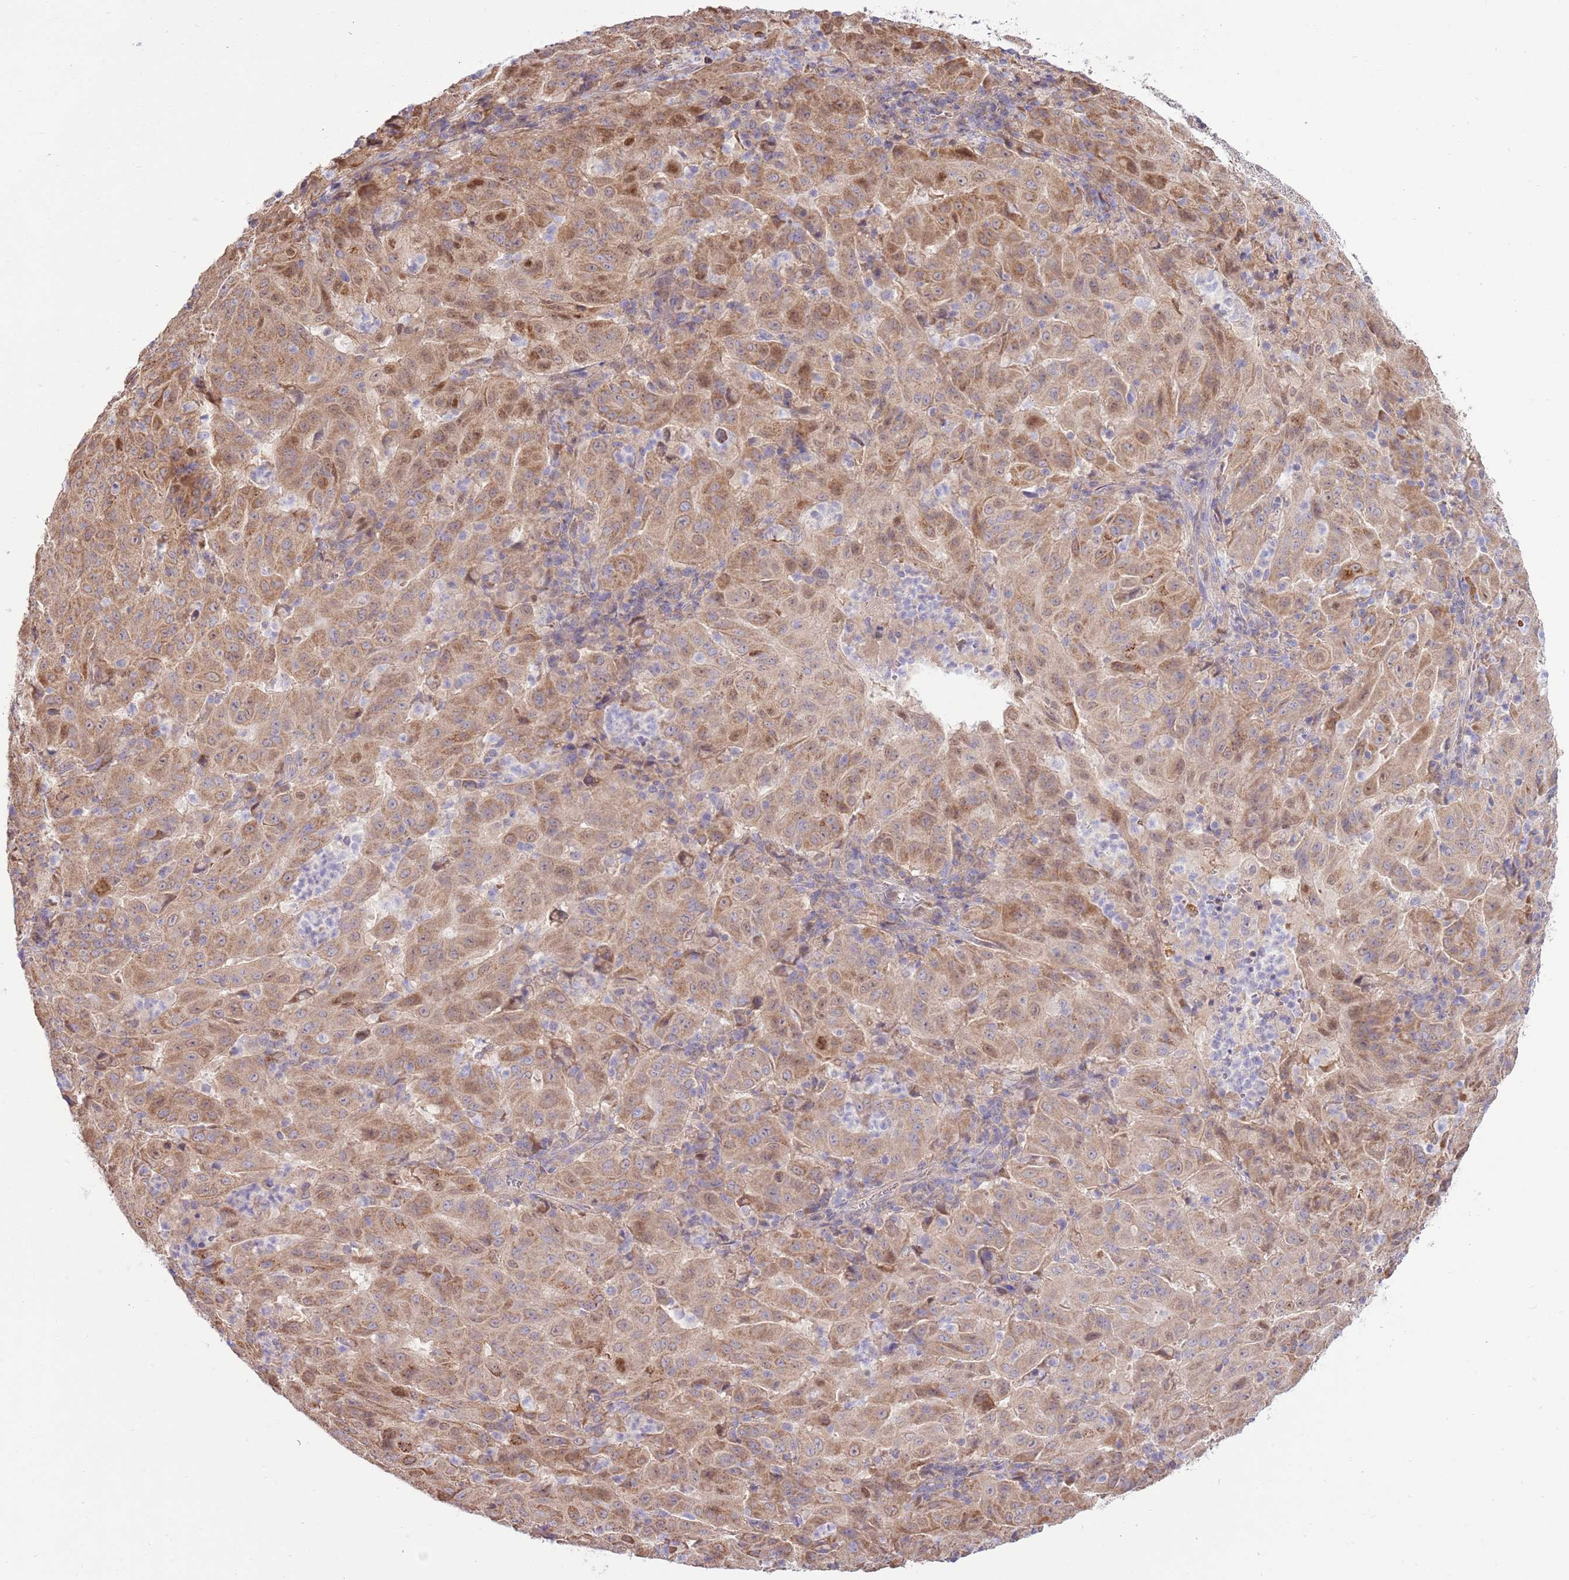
{"staining": {"intensity": "moderate", "quantity": ">75%", "location": "cytoplasmic/membranous,nuclear"}, "tissue": "pancreatic cancer", "cell_type": "Tumor cells", "image_type": "cancer", "snomed": [{"axis": "morphology", "description": "Adenocarcinoma, NOS"}, {"axis": "topography", "description": "Pancreas"}], "caption": "Approximately >75% of tumor cells in pancreatic cancer (adenocarcinoma) show moderate cytoplasmic/membranous and nuclear protein staining as visualized by brown immunohistochemical staining.", "gene": "ARL2BP", "patient": {"sex": "male", "age": 63}}